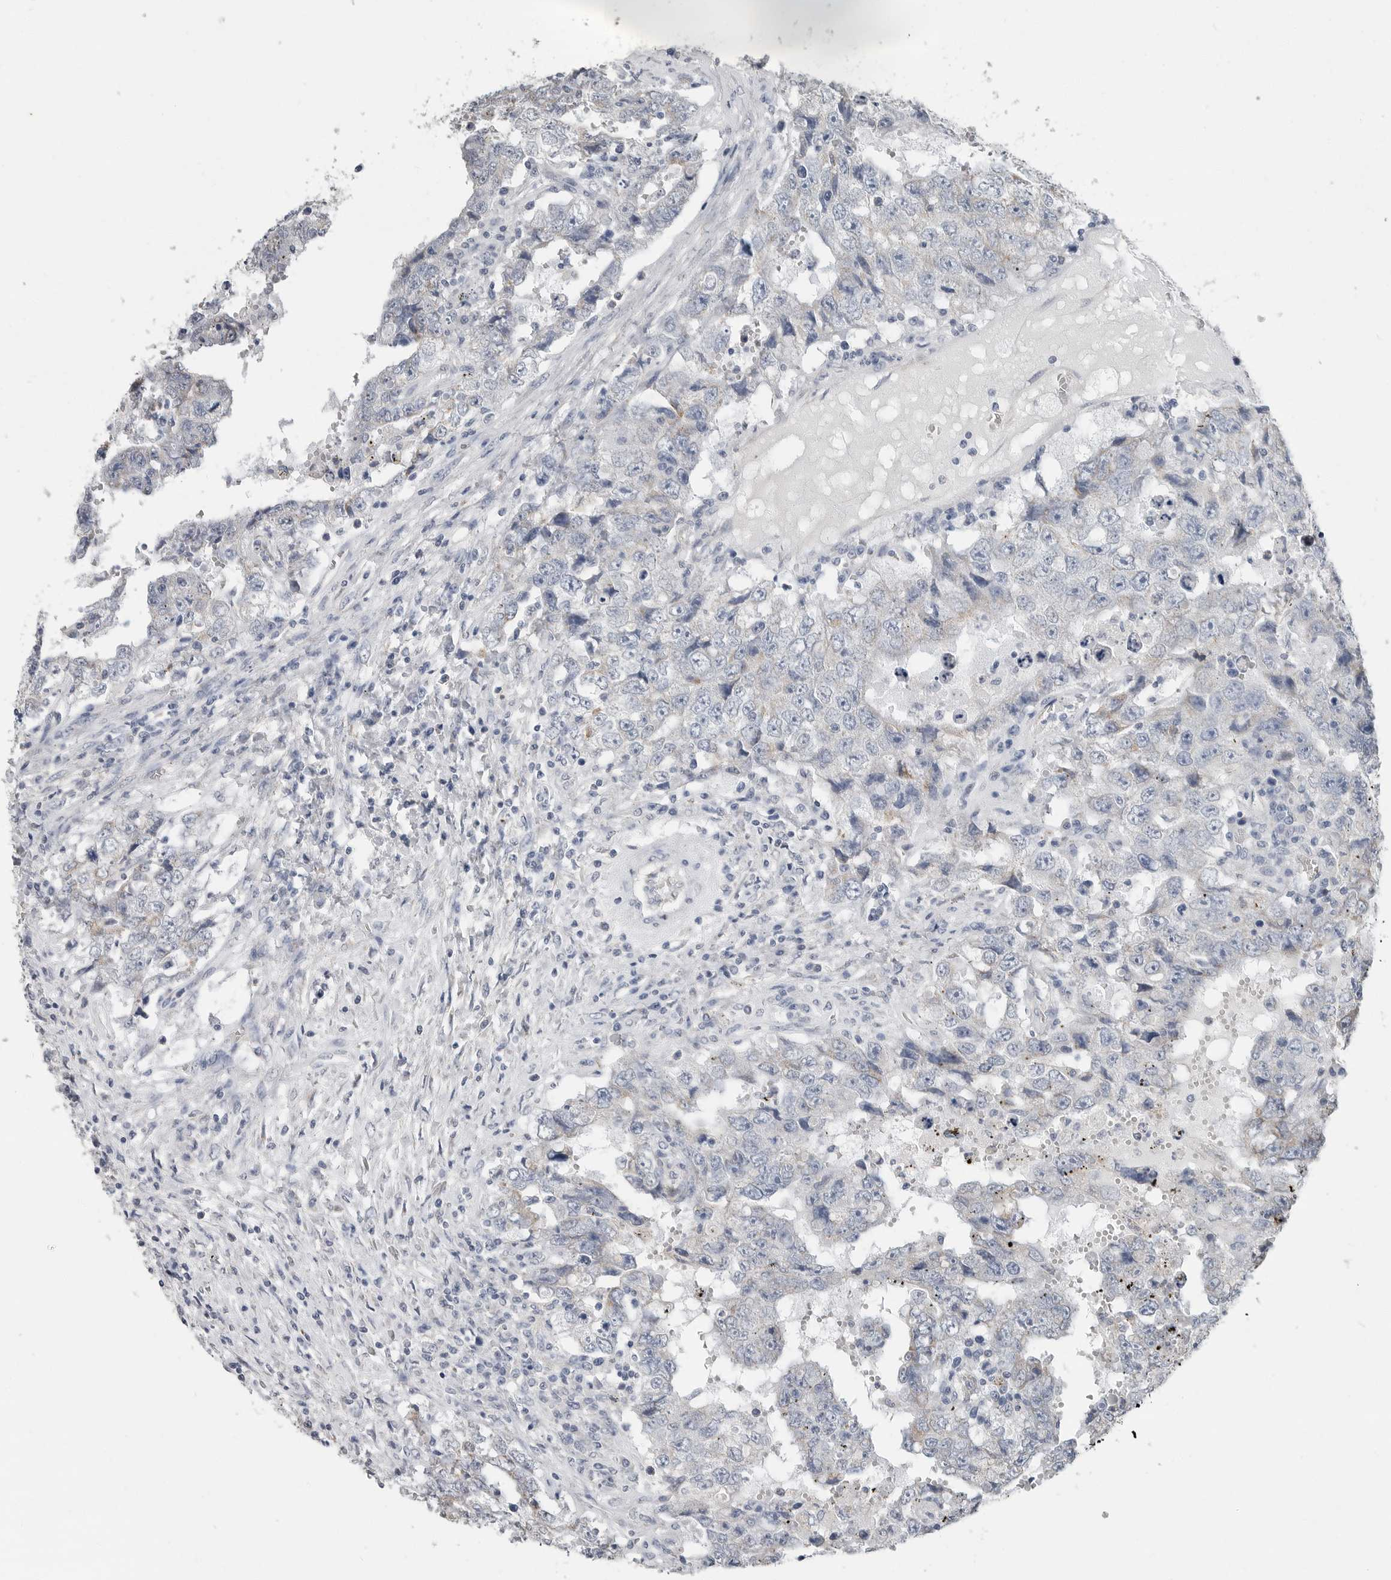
{"staining": {"intensity": "negative", "quantity": "none", "location": "none"}, "tissue": "testis cancer", "cell_type": "Tumor cells", "image_type": "cancer", "snomed": [{"axis": "morphology", "description": "Carcinoma, Embryonal, NOS"}, {"axis": "topography", "description": "Testis"}], "caption": "IHC micrograph of neoplastic tissue: human testis embryonal carcinoma stained with DAB (3,3'-diaminobenzidine) exhibits no significant protein positivity in tumor cells.", "gene": "PLN", "patient": {"sex": "male", "age": 26}}